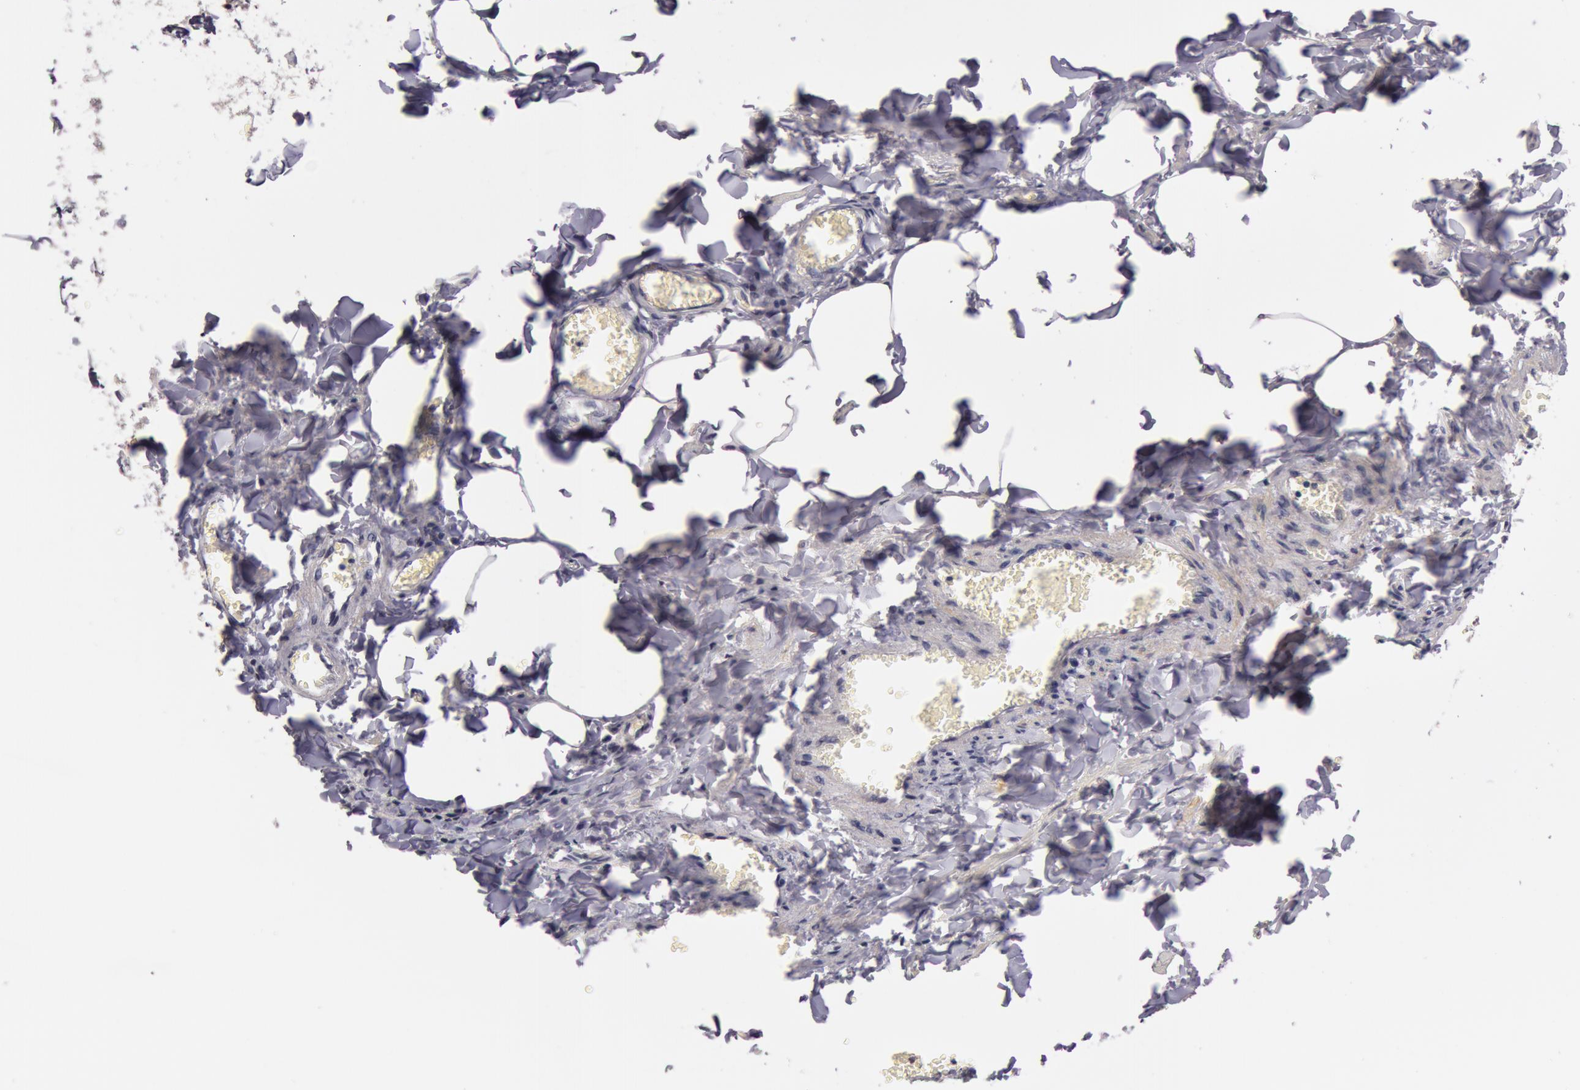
{"staining": {"intensity": "negative", "quantity": "none", "location": "none"}, "tissue": "adipose tissue", "cell_type": "Adipocytes", "image_type": "normal", "snomed": [{"axis": "morphology", "description": "Normal tissue, NOS"}, {"axis": "topography", "description": "Vascular tissue"}], "caption": "The immunohistochemistry photomicrograph has no significant staining in adipocytes of adipose tissue.", "gene": "ZNF350", "patient": {"sex": "male", "age": 41}}